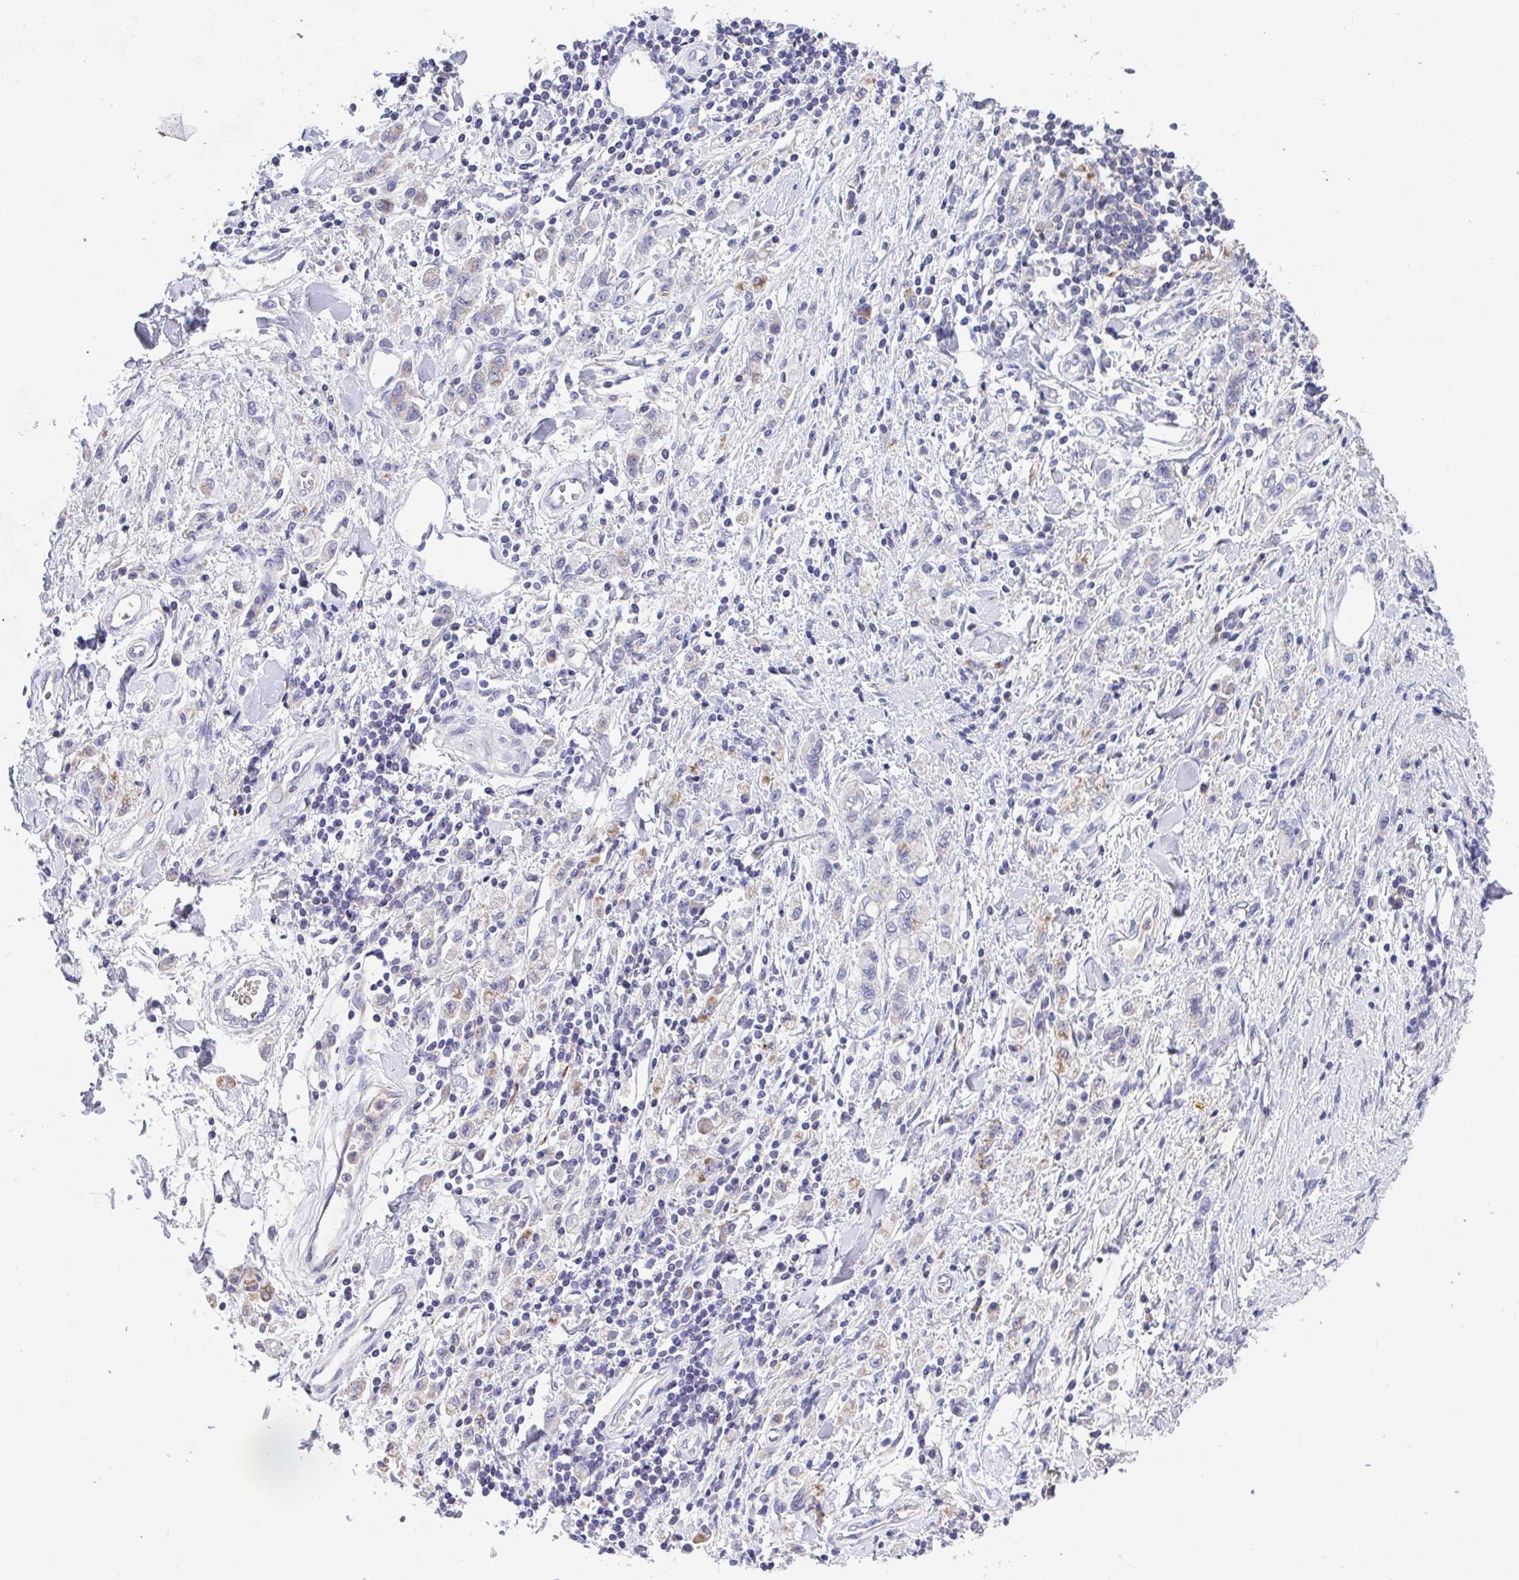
{"staining": {"intensity": "weak", "quantity": "<25%", "location": "cytoplasmic/membranous"}, "tissue": "stomach cancer", "cell_type": "Tumor cells", "image_type": "cancer", "snomed": [{"axis": "morphology", "description": "Adenocarcinoma, NOS"}, {"axis": "topography", "description": "Stomach"}], "caption": "This histopathology image is of adenocarcinoma (stomach) stained with IHC to label a protein in brown with the nuclei are counter-stained blue. There is no positivity in tumor cells.", "gene": "COA5", "patient": {"sex": "male", "age": 77}}